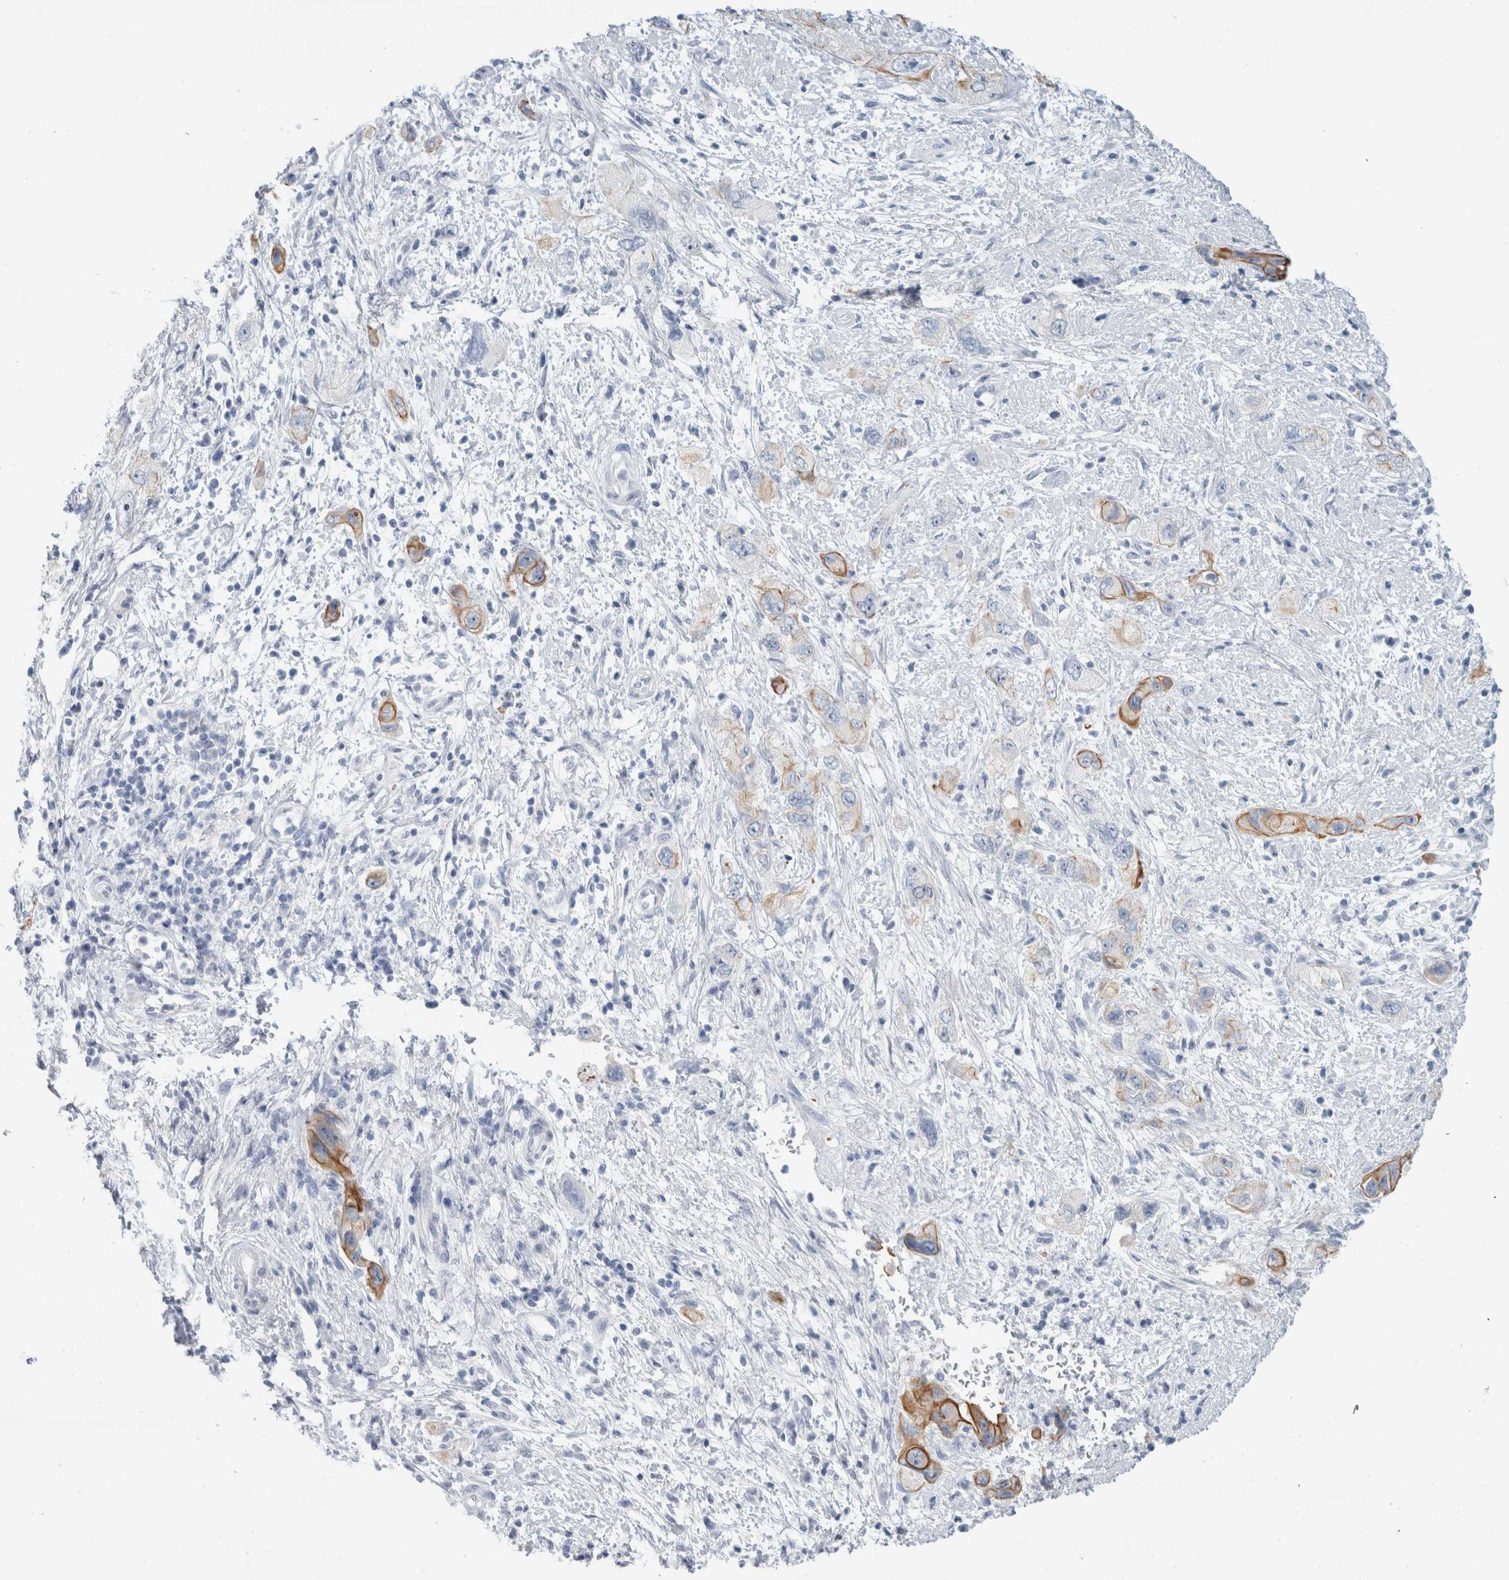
{"staining": {"intensity": "moderate", "quantity": "<25%", "location": "cytoplasmic/membranous"}, "tissue": "pancreatic cancer", "cell_type": "Tumor cells", "image_type": "cancer", "snomed": [{"axis": "morphology", "description": "Adenocarcinoma, NOS"}, {"axis": "topography", "description": "Pancreas"}], "caption": "Protein expression analysis of human pancreatic cancer (adenocarcinoma) reveals moderate cytoplasmic/membranous staining in approximately <25% of tumor cells.", "gene": "RPH3AL", "patient": {"sex": "female", "age": 73}}